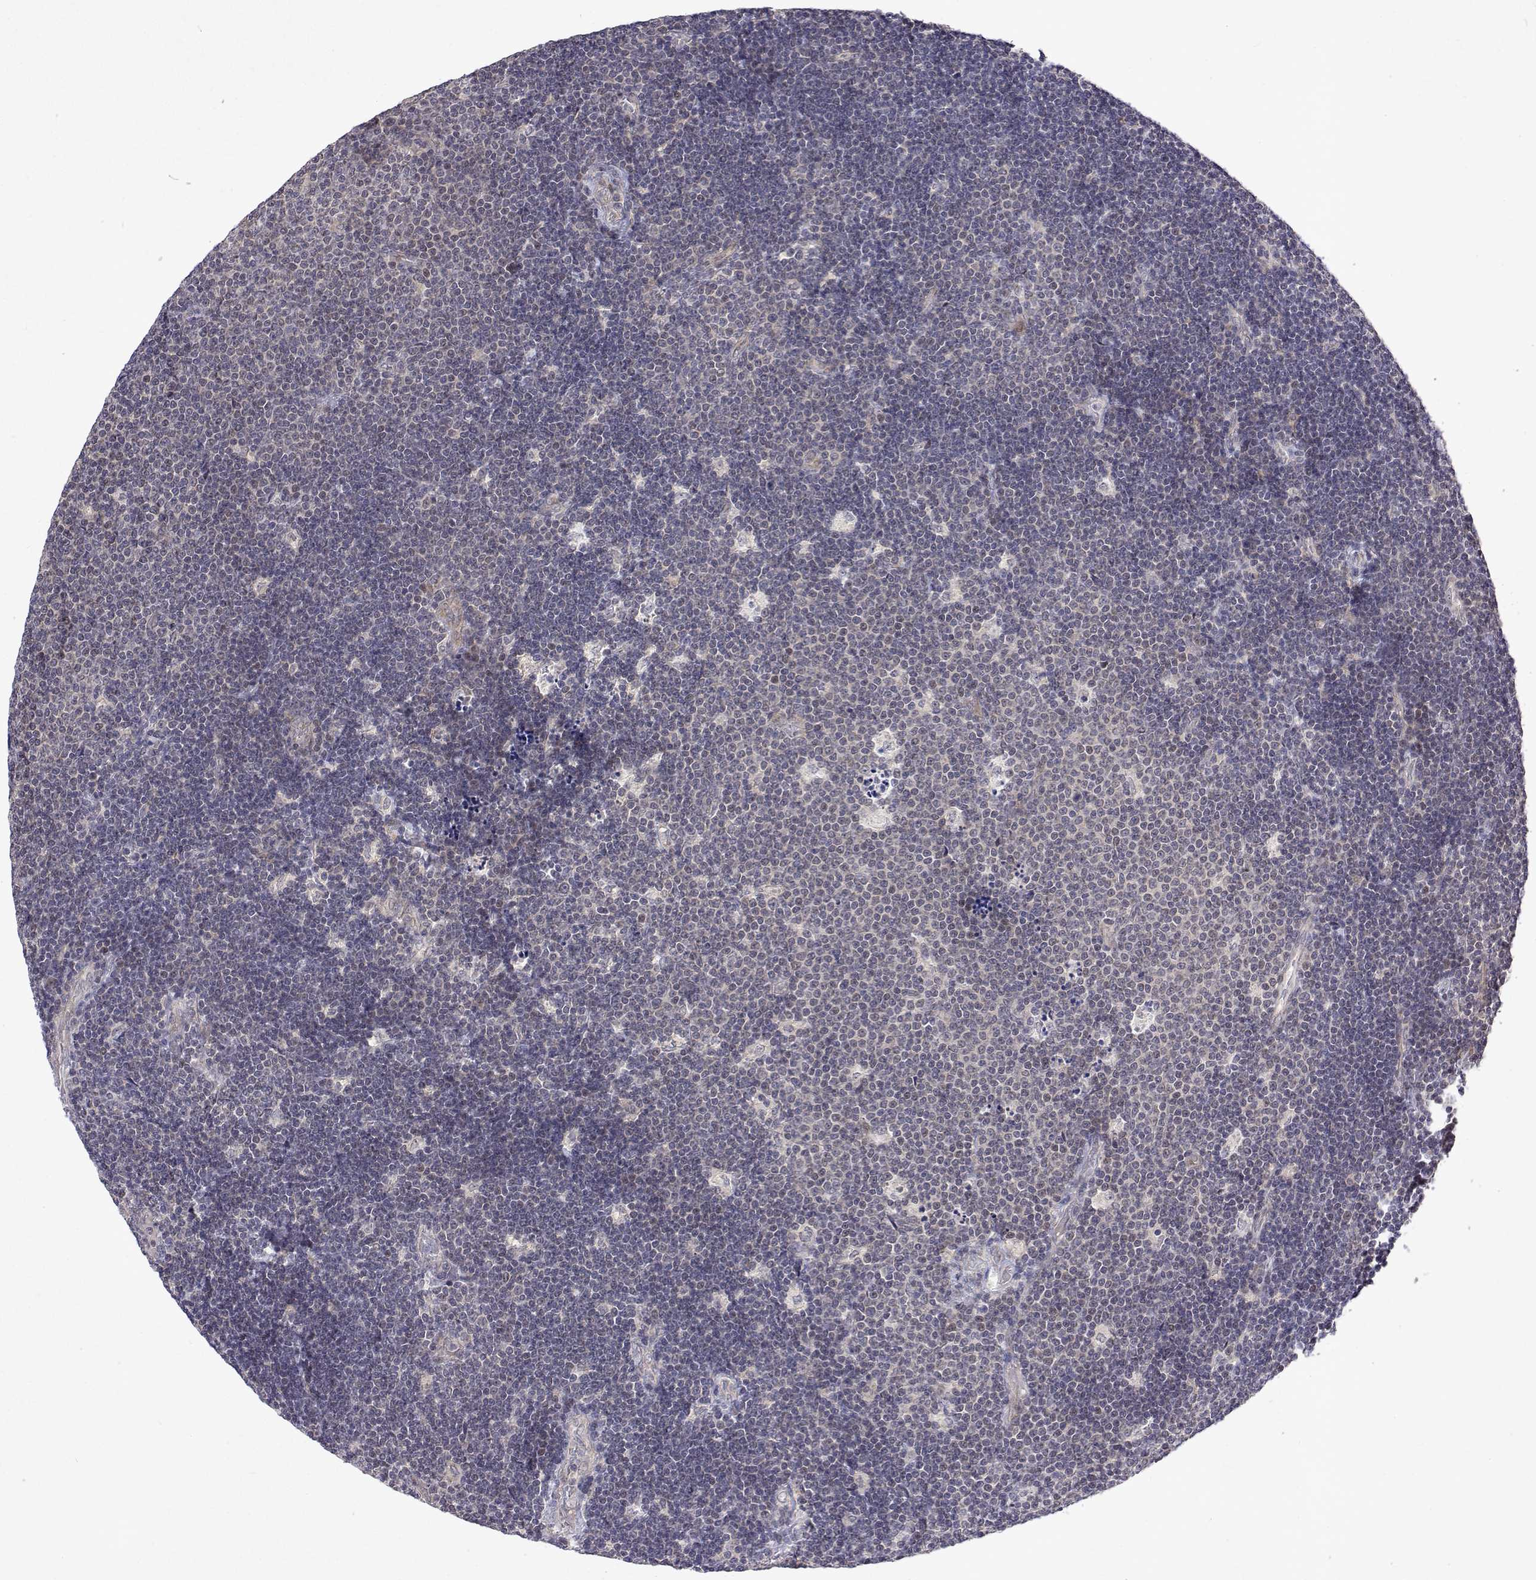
{"staining": {"intensity": "negative", "quantity": "none", "location": "none"}, "tissue": "lymphoma", "cell_type": "Tumor cells", "image_type": "cancer", "snomed": [{"axis": "morphology", "description": "Malignant lymphoma, non-Hodgkin's type, Low grade"}, {"axis": "topography", "description": "Brain"}], "caption": "Tumor cells show no significant expression in lymphoma.", "gene": "ALKBH8", "patient": {"sex": "female", "age": 66}}